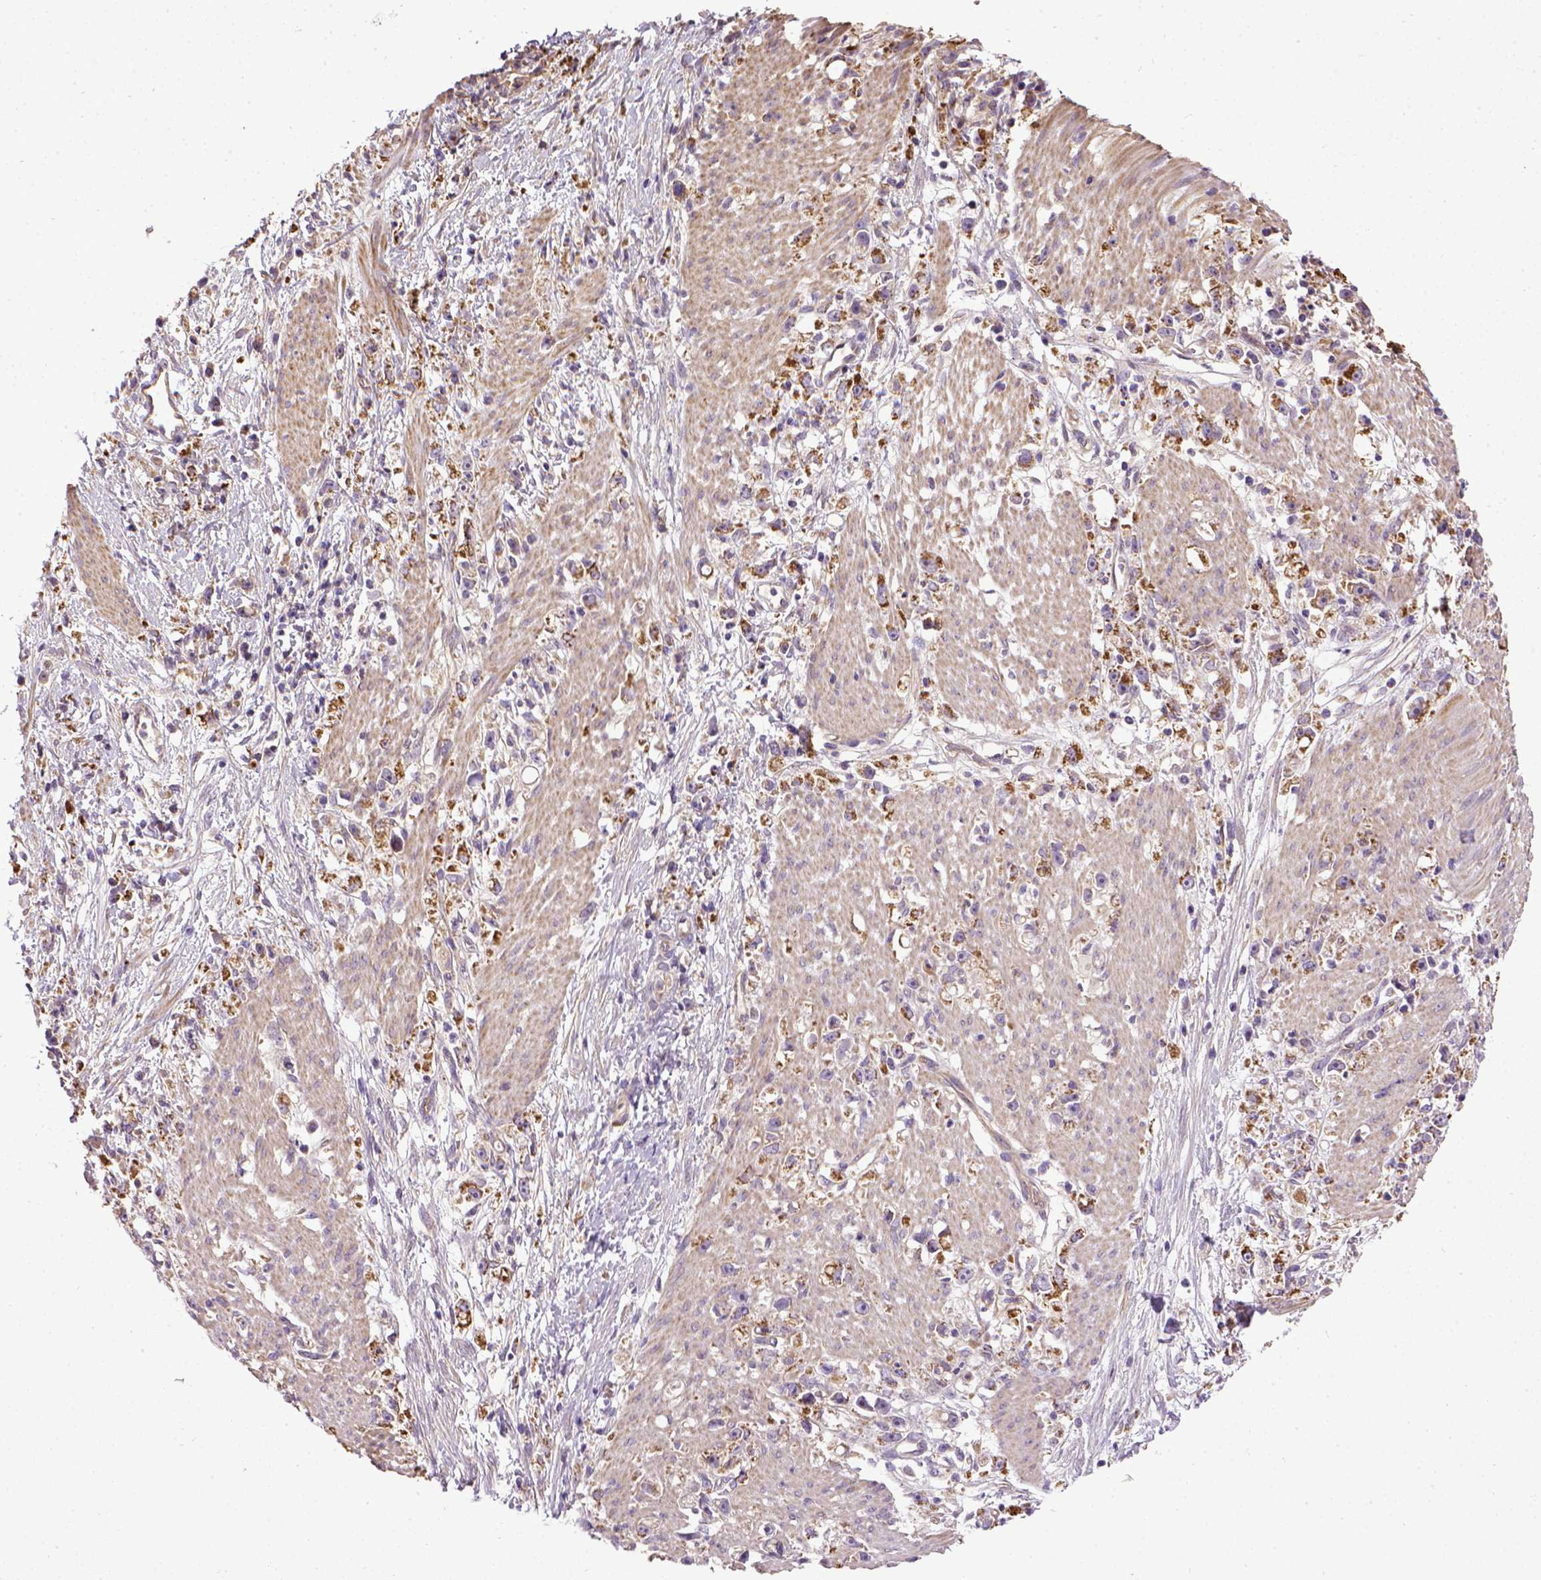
{"staining": {"intensity": "strong", "quantity": ">75%", "location": "cytoplasmic/membranous"}, "tissue": "stomach cancer", "cell_type": "Tumor cells", "image_type": "cancer", "snomed": [{"axis": "morphology", "description": "Adenocarcinoma, NOS"}, {"axis": "topography", "description": "Stomach"}], "caption": "This is a histology image of immunohistochemistry (IHC) staining of stomach cancer, which shows strong staining in the cytoplasmic/membranous of tumor cells.", "gene": "ENG", "patient": {"sex": "female", "age": 59}}